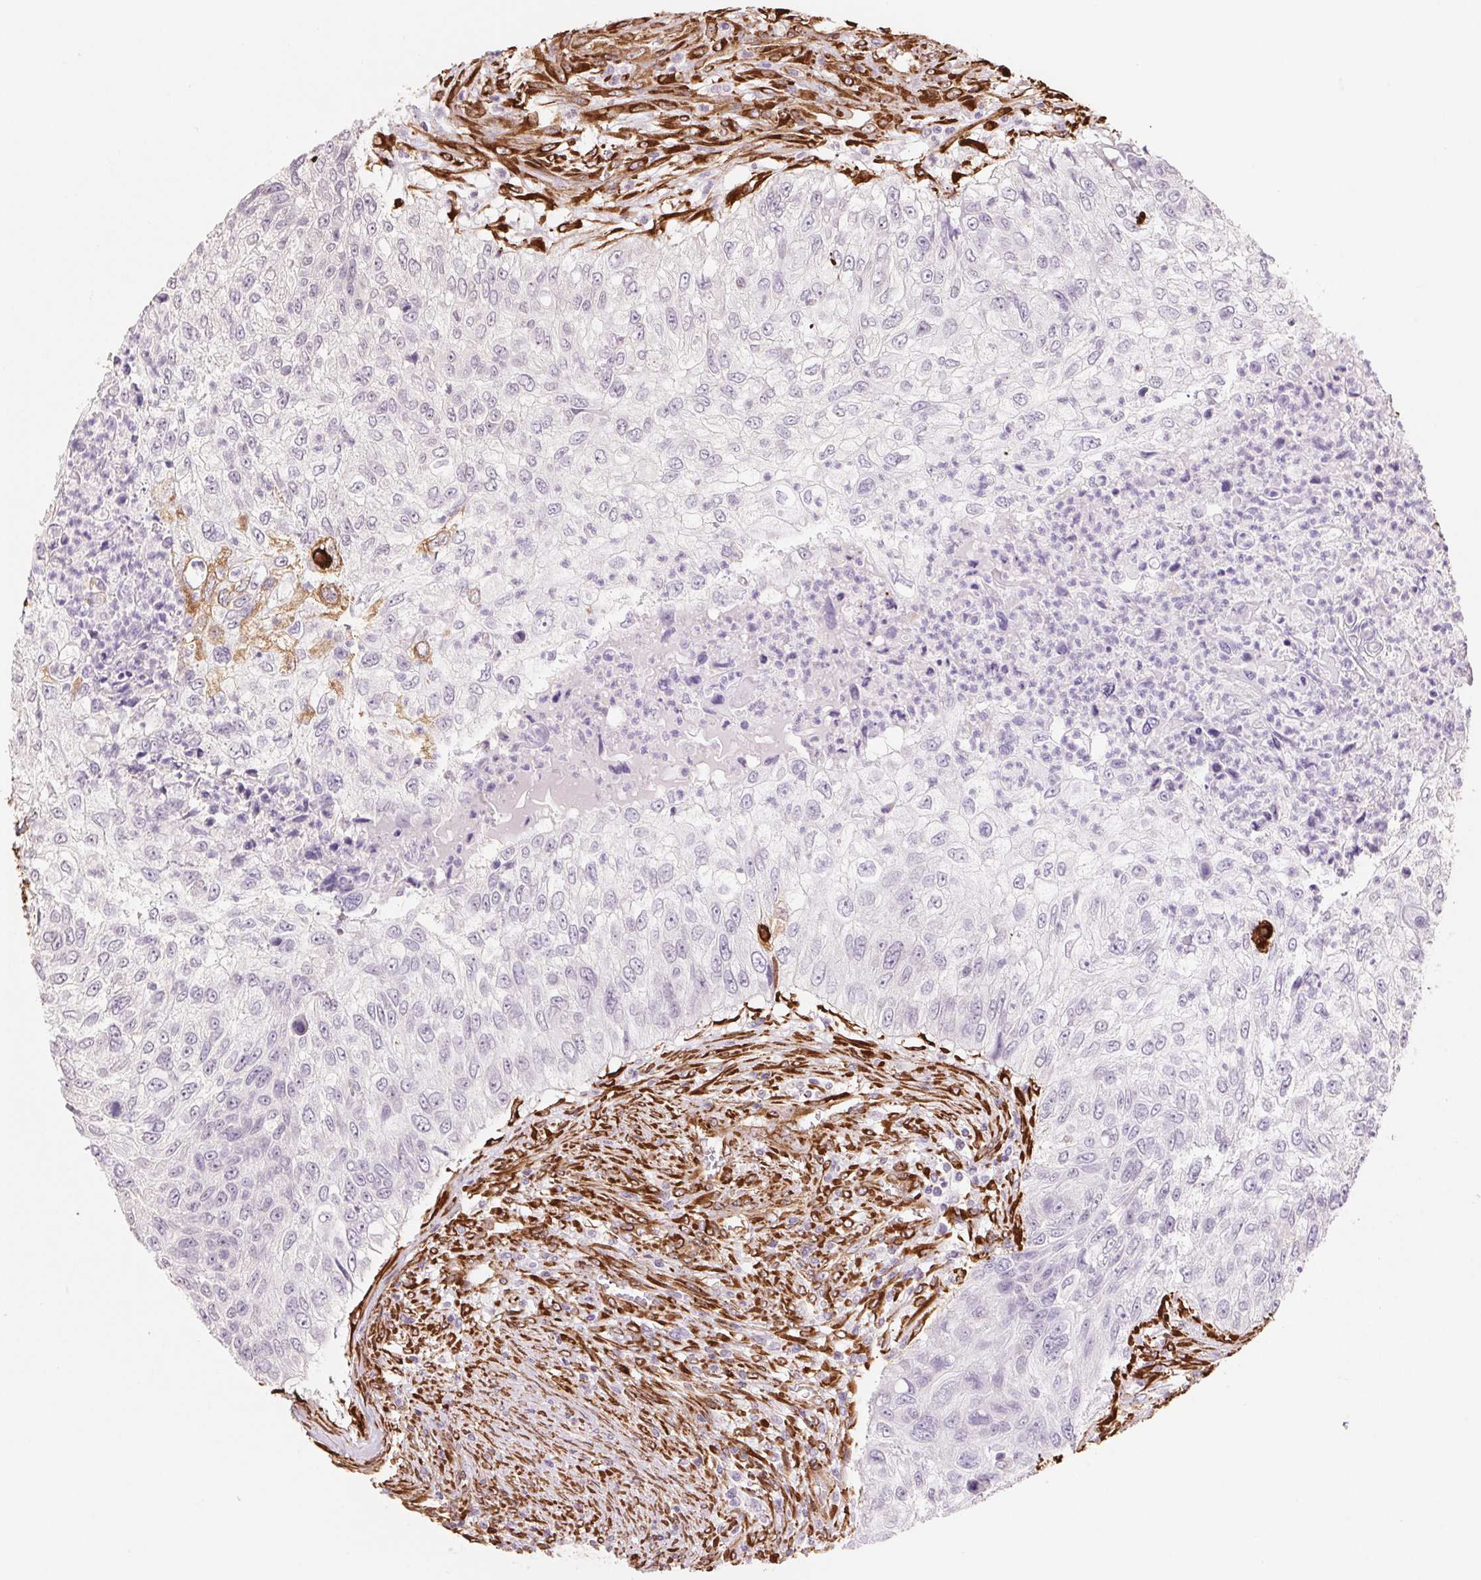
{"staining": {"intensity": "negative", "quantity": "none", "location": "none"}, "tissue": "urothelial cancer", "cell_type": "Tumor cells", "image_type": "cancer", "snomed": [{"axis": "morphology", "description": "Urothelial carcinoma, High grade"}, {"axis": "topography", "description": "Urinary bladder"}], "caption": "This is an immunohistochemistry (IHC) micrograph of human high-grade urothelial carcinoma. There is no positivity in tumor cells.", "gene": "FKBP10", "patient": {"sex": "female", "age": 60}}